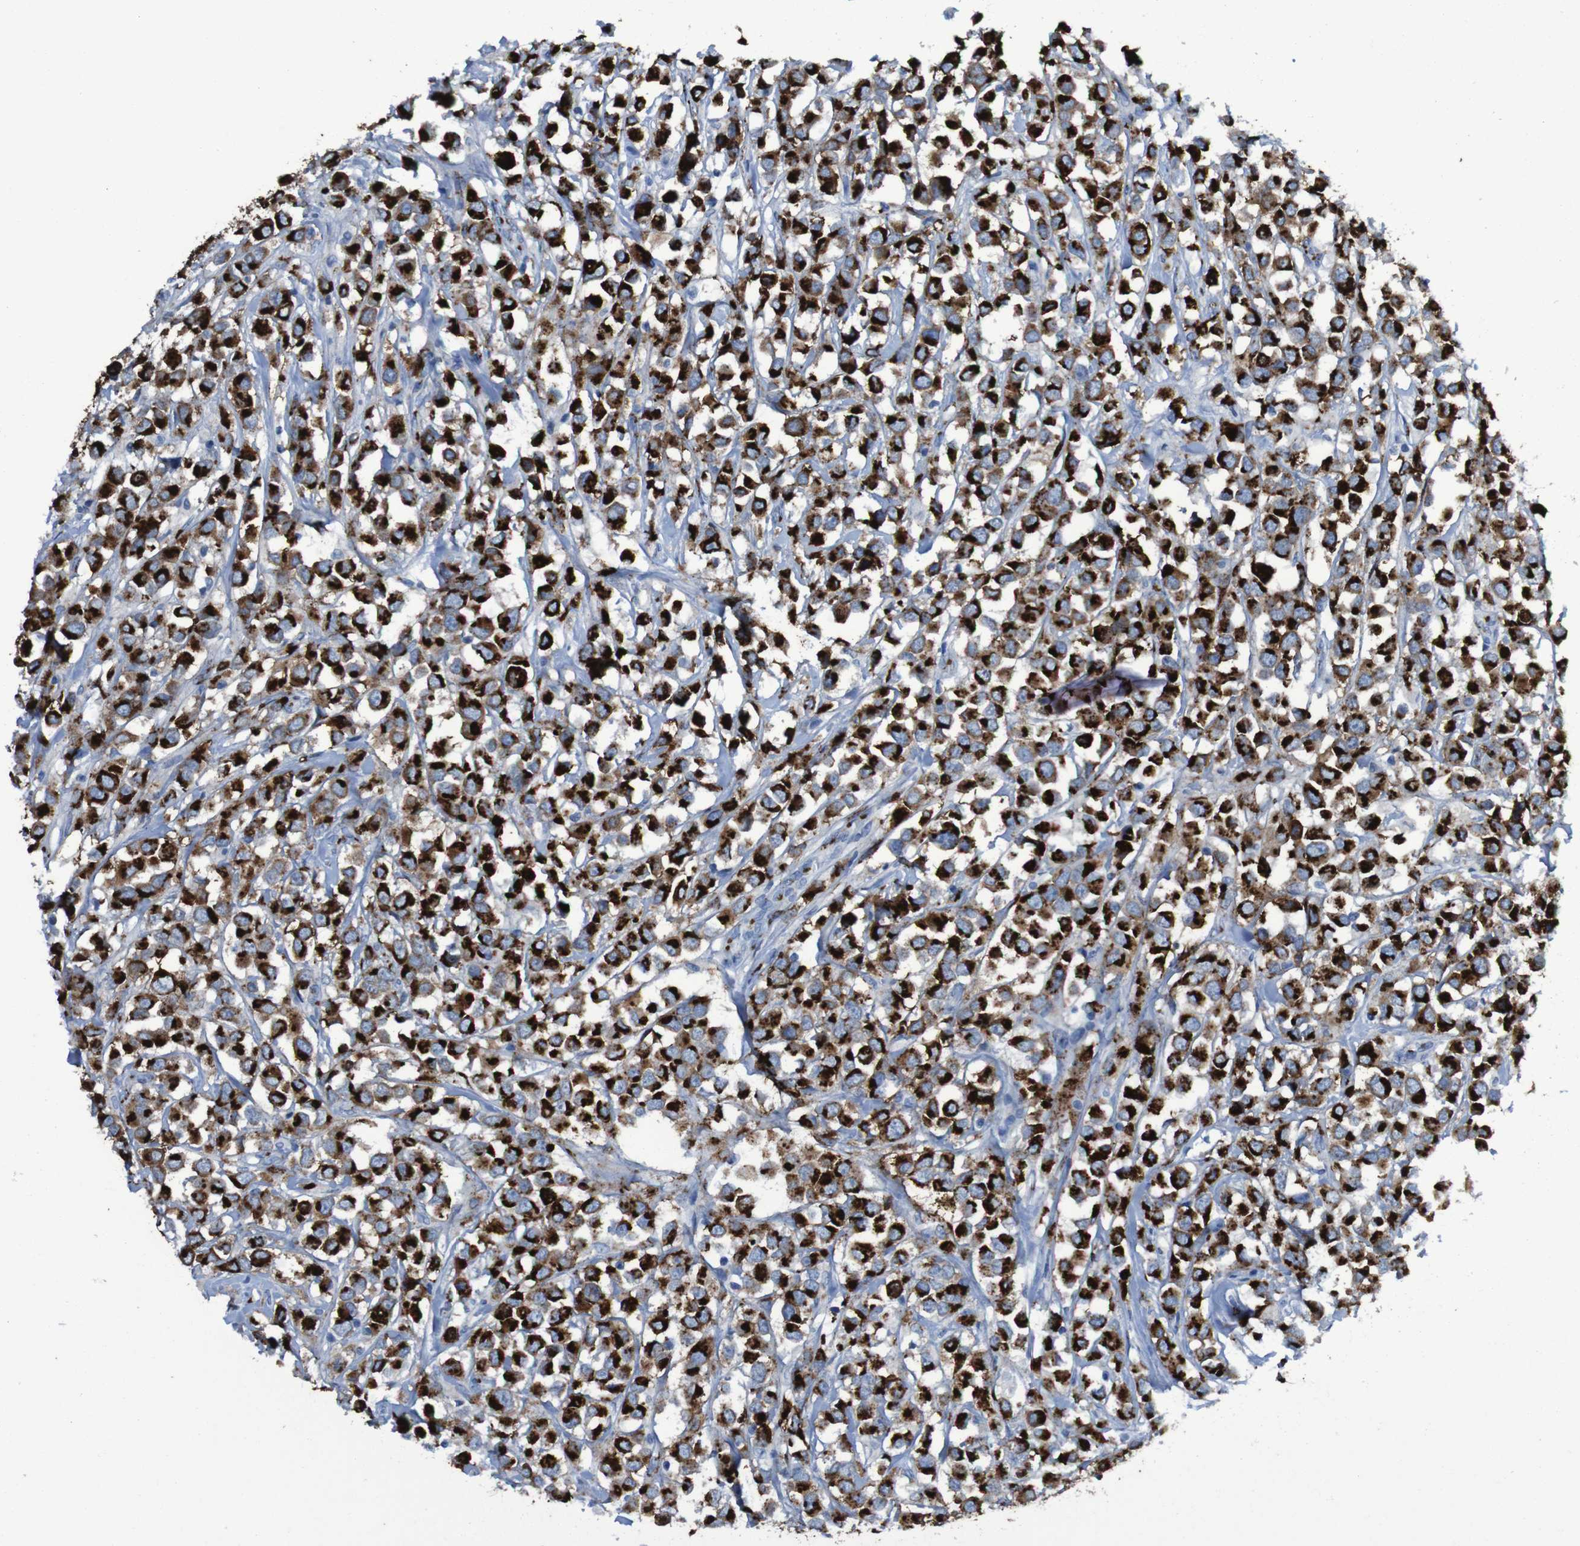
{"staining": {"intensity": "strong", "quantity": ">75%", "location": "cytoplasmic/membranous"}, "tissue": "breast cancer", "cell_type": "Tumor cells", "image_type": "cancer", "snomed": [{"axis": "morphology", "description": "Duct carcinoma"}, {"axis": "topography", "description": "Breast"}], "caption": "High-magnification brightfield microscopy of breast infiltrating ductal carcinoma stained with DAB (brown) and counterstained with hematoxylin (blue). tumor cells exhibit strong cytoplasmic/membranous staining is present in approximately>75% of cells.", "gene": "GOLM1", "patient": {"sex": "female", "age": 61}}